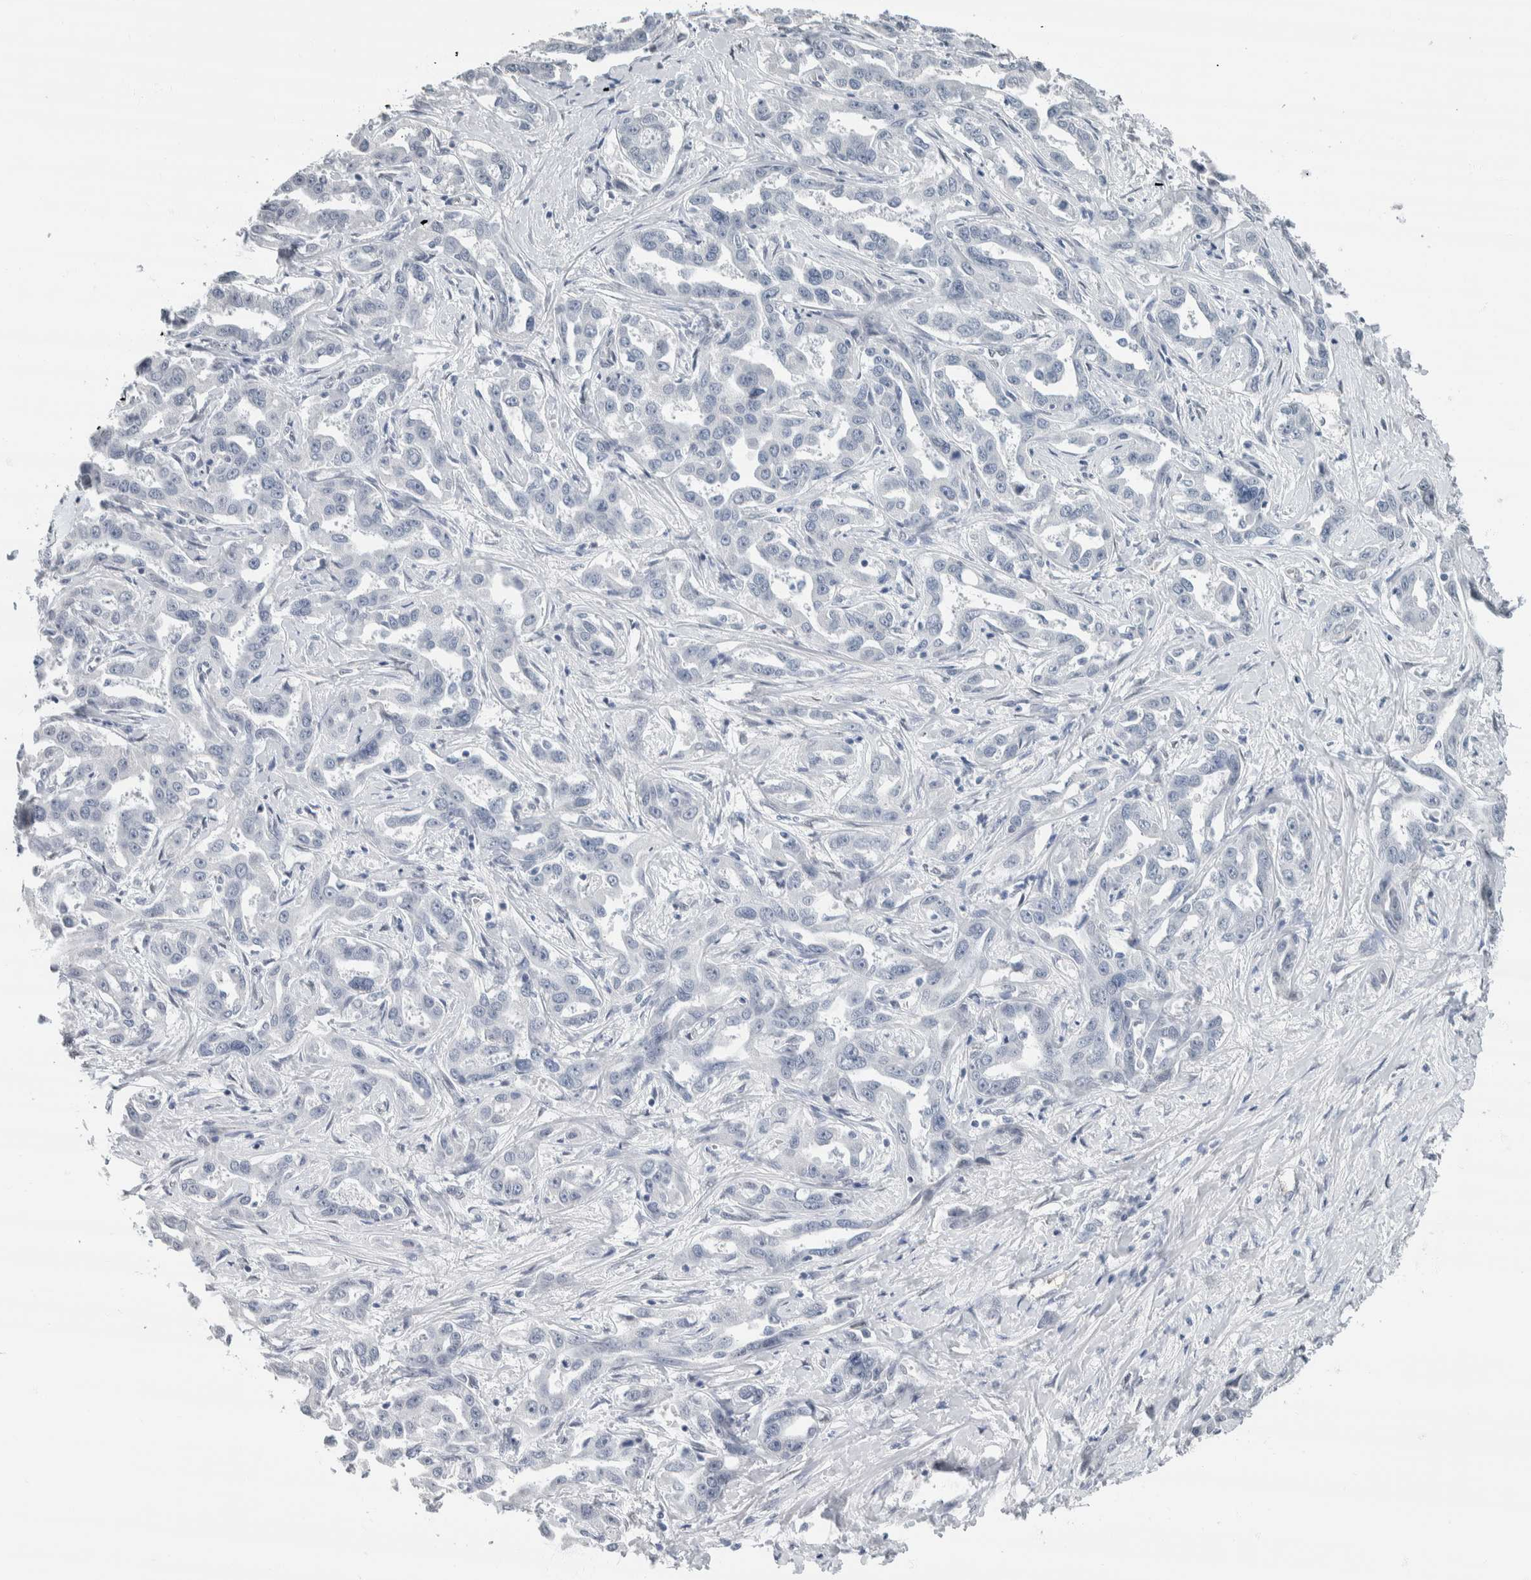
{"staining": {"intensity": "negative", "quantity": "none", "location": "none"}, "tissue": "liver cancer", "cell_type": "Tumor cells", "image_type": "cancer", "snomed": [{"axis": "morphology", "description": "Cholangiocarcinoma"}, {"axis": "topography", "description": "Liver"}], "caption": "DAB (3,3'-diaminobenzidine) immunohistochemical staining of human liver cancer (cholangiocarcinoma) displays no significant staining in tumor cells.", "gene": "NEFM", "patient": {"sex": "male", "age": 59}}